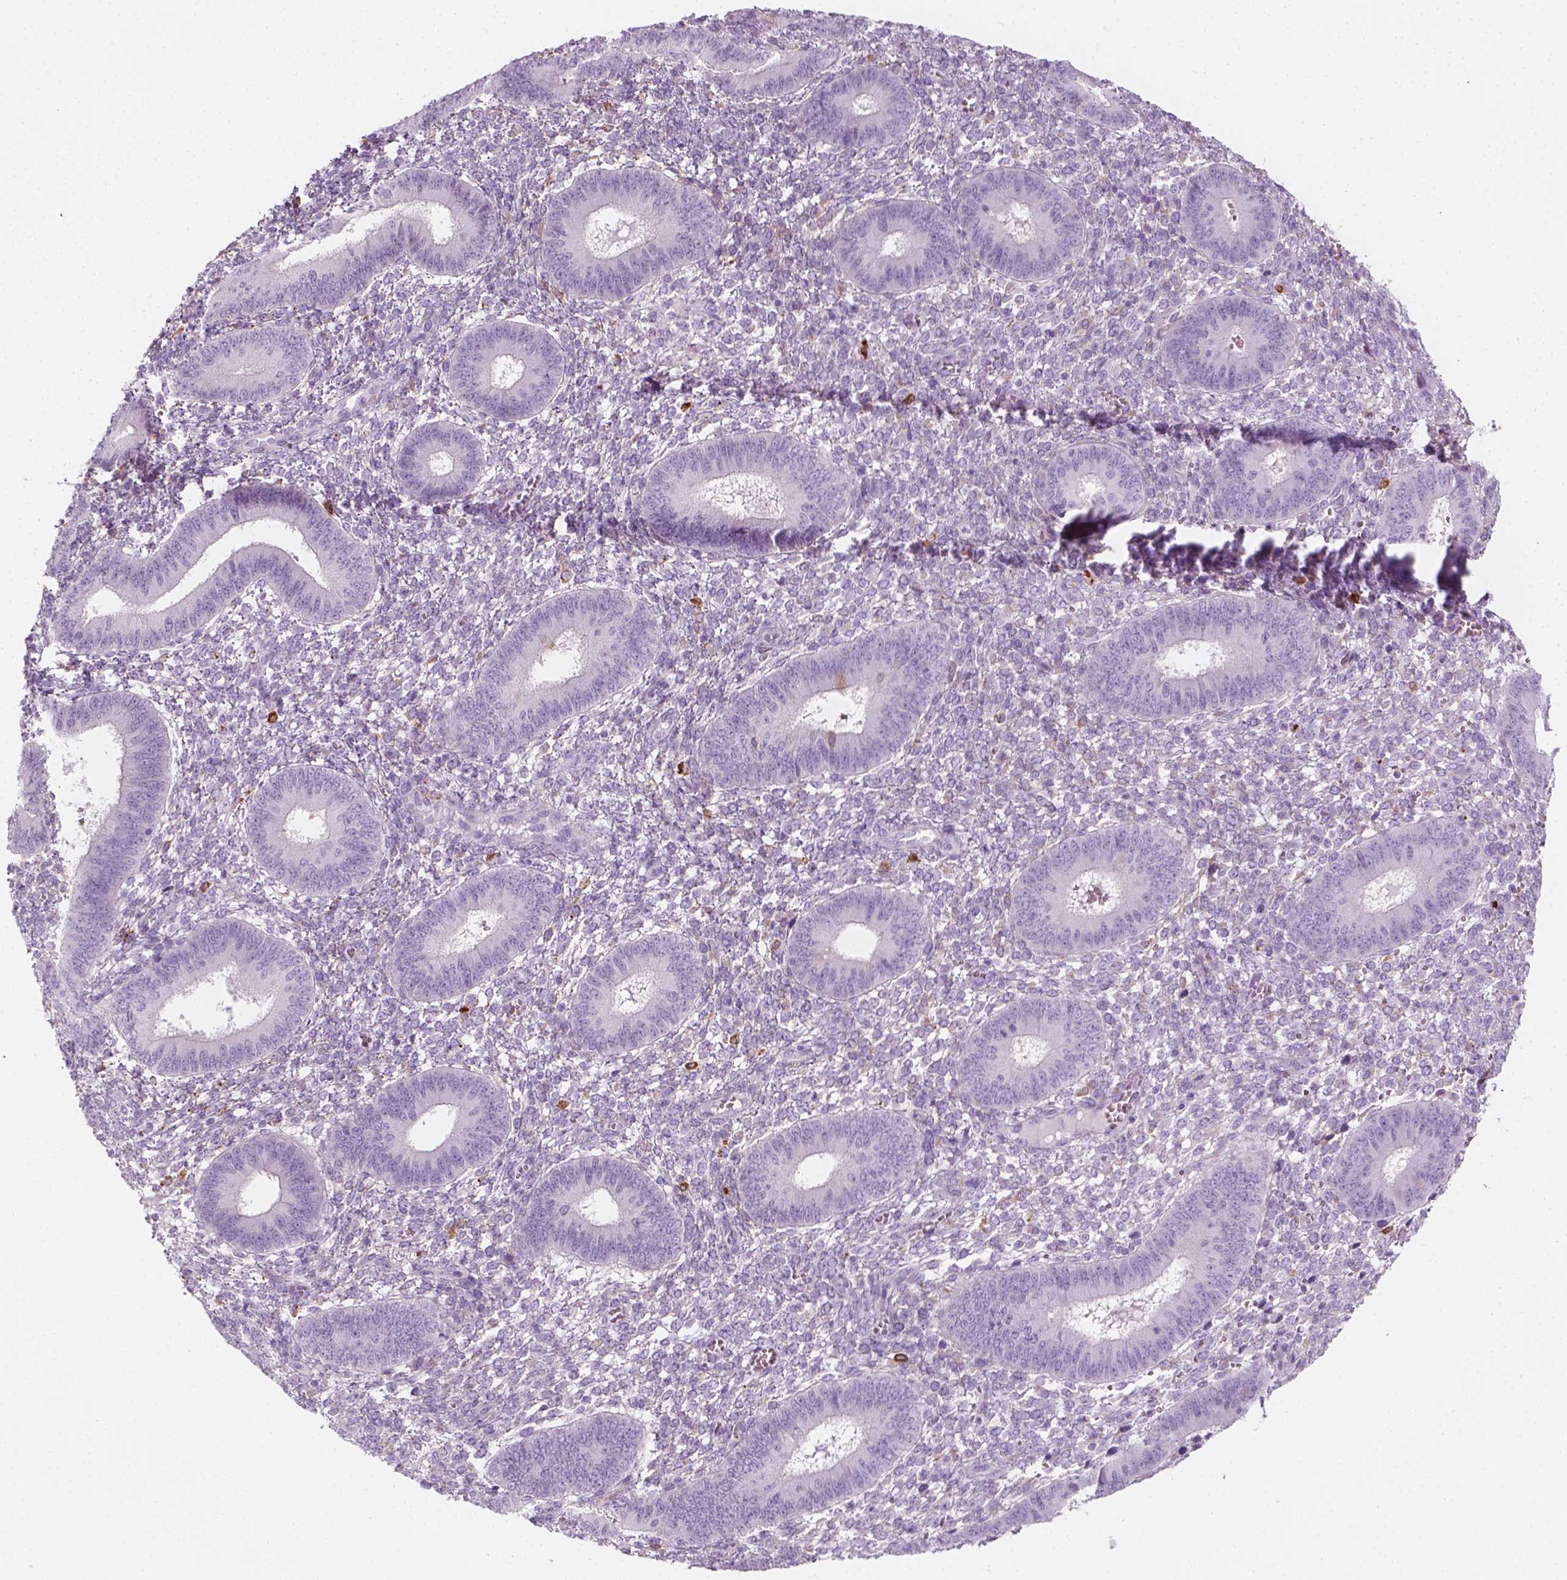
{"staining": {"intensity": "negative", "quantity": "none", "location": "none"}, "tissue": "endometrium", "cell_type": "Cells in endometrial stroma", "image_type": "normal", "snomed": [{"axis": "morphology", "description": "Normal tissue, NOS"}, {"axis": "topography", "description": "Endometrium"}], "caption": "DAB immunohistochemical staining of benign human endometrium exhibits no significant staining in cells in endometrial stroma.", "gene": "CES1", "patient": {"sex": "female", "age": 42}}